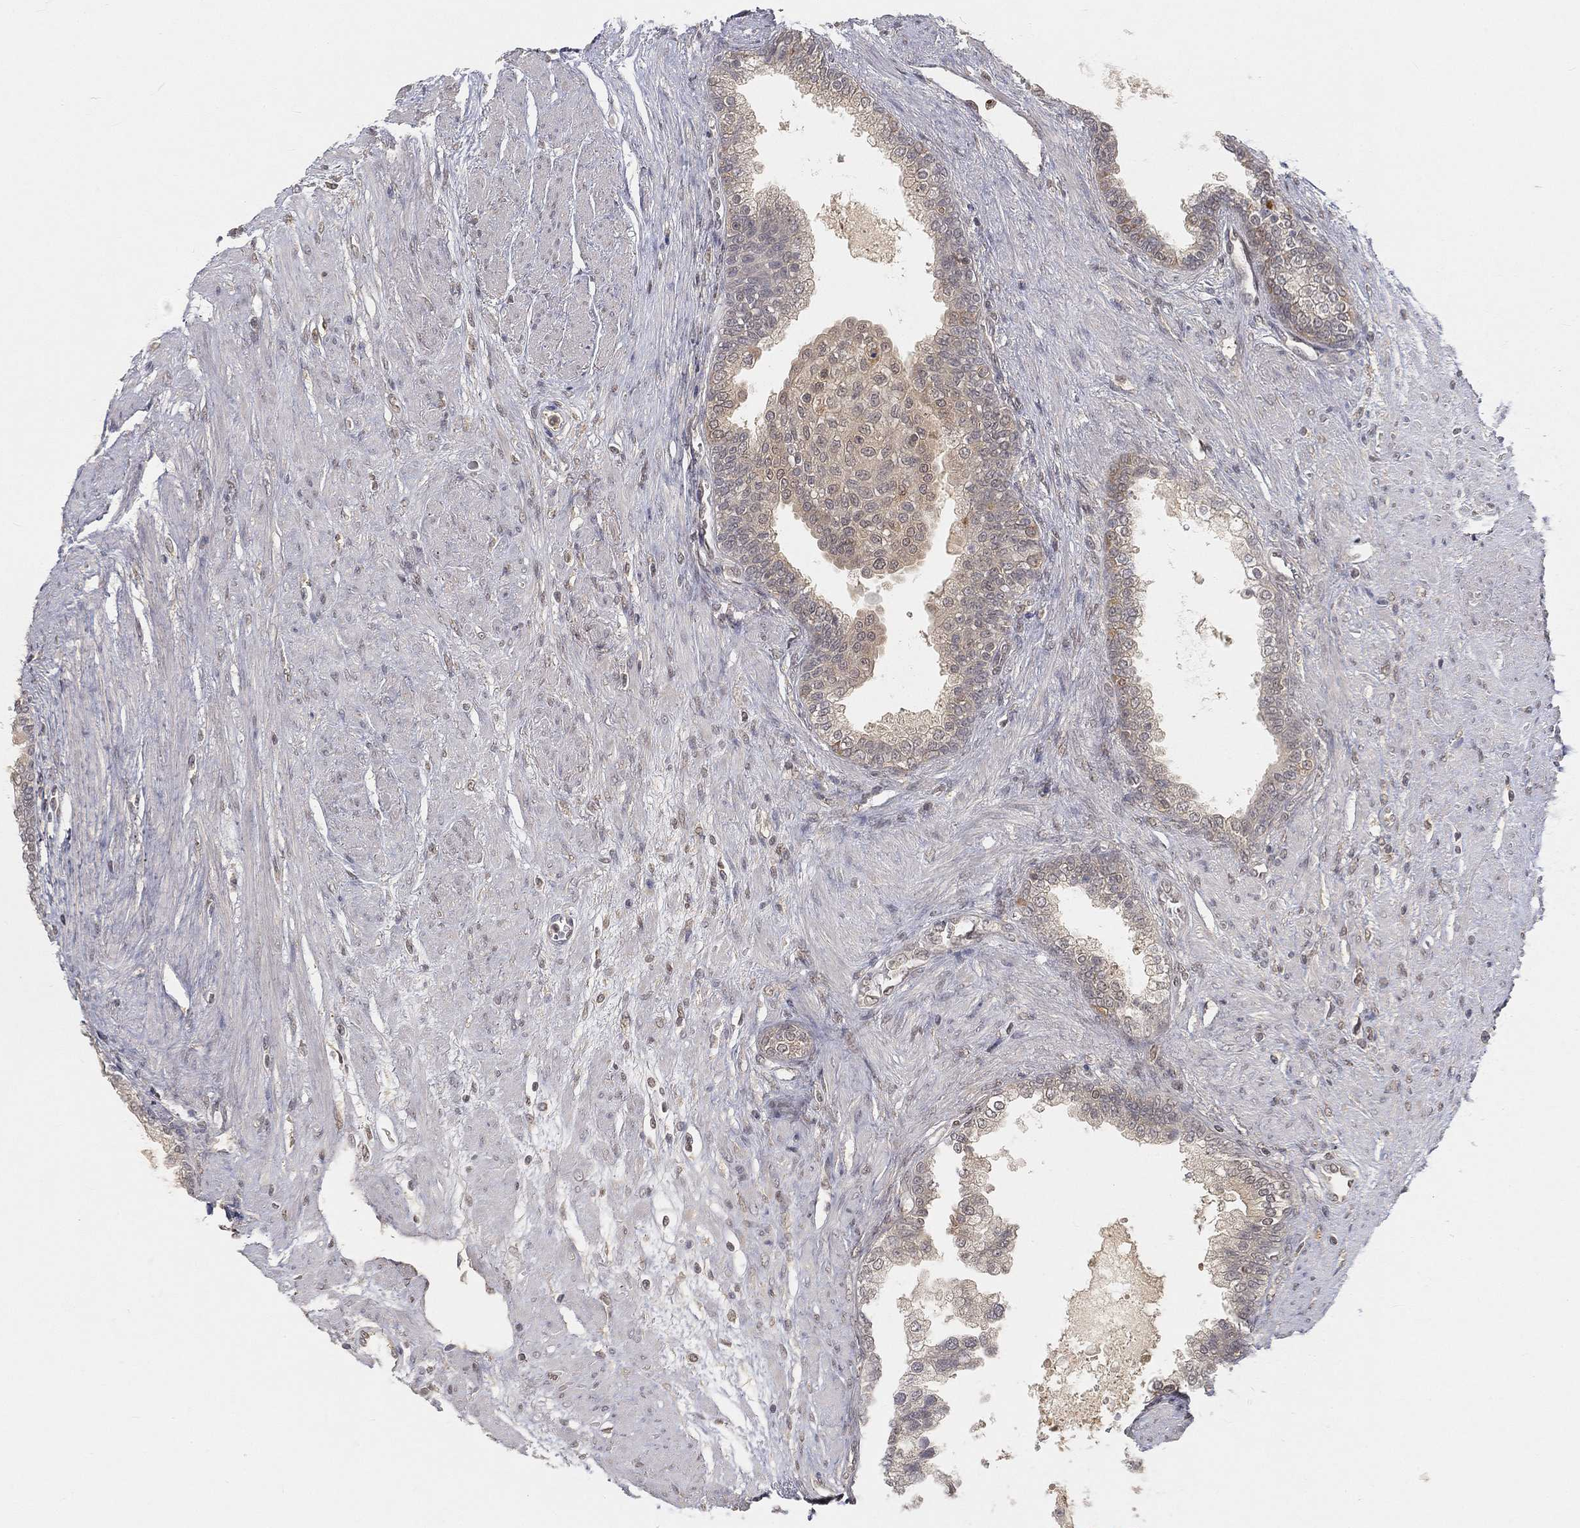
{"staining": {"intensity": "negative", "quantity": "none", "location": "none"}, "tissue": "prostate cancer", "cell_type": "Tumor cells", "image_type": "cancer", "snomed": [{"axis": "morphology", "description": "Adenocarcinoma, NOS"}, {"axis": "topography", "description": "Prostate and seminal vesicle, NOS"}, {"axis": "topography", "description": "Prostate"}], "caption": "Human prostate cancer stained for a protein using immunohistochemistry (IHC) shows no expression in tumor cells.", "gene": "MAPK1", "patient": {"sex": "male", "age": 62}}